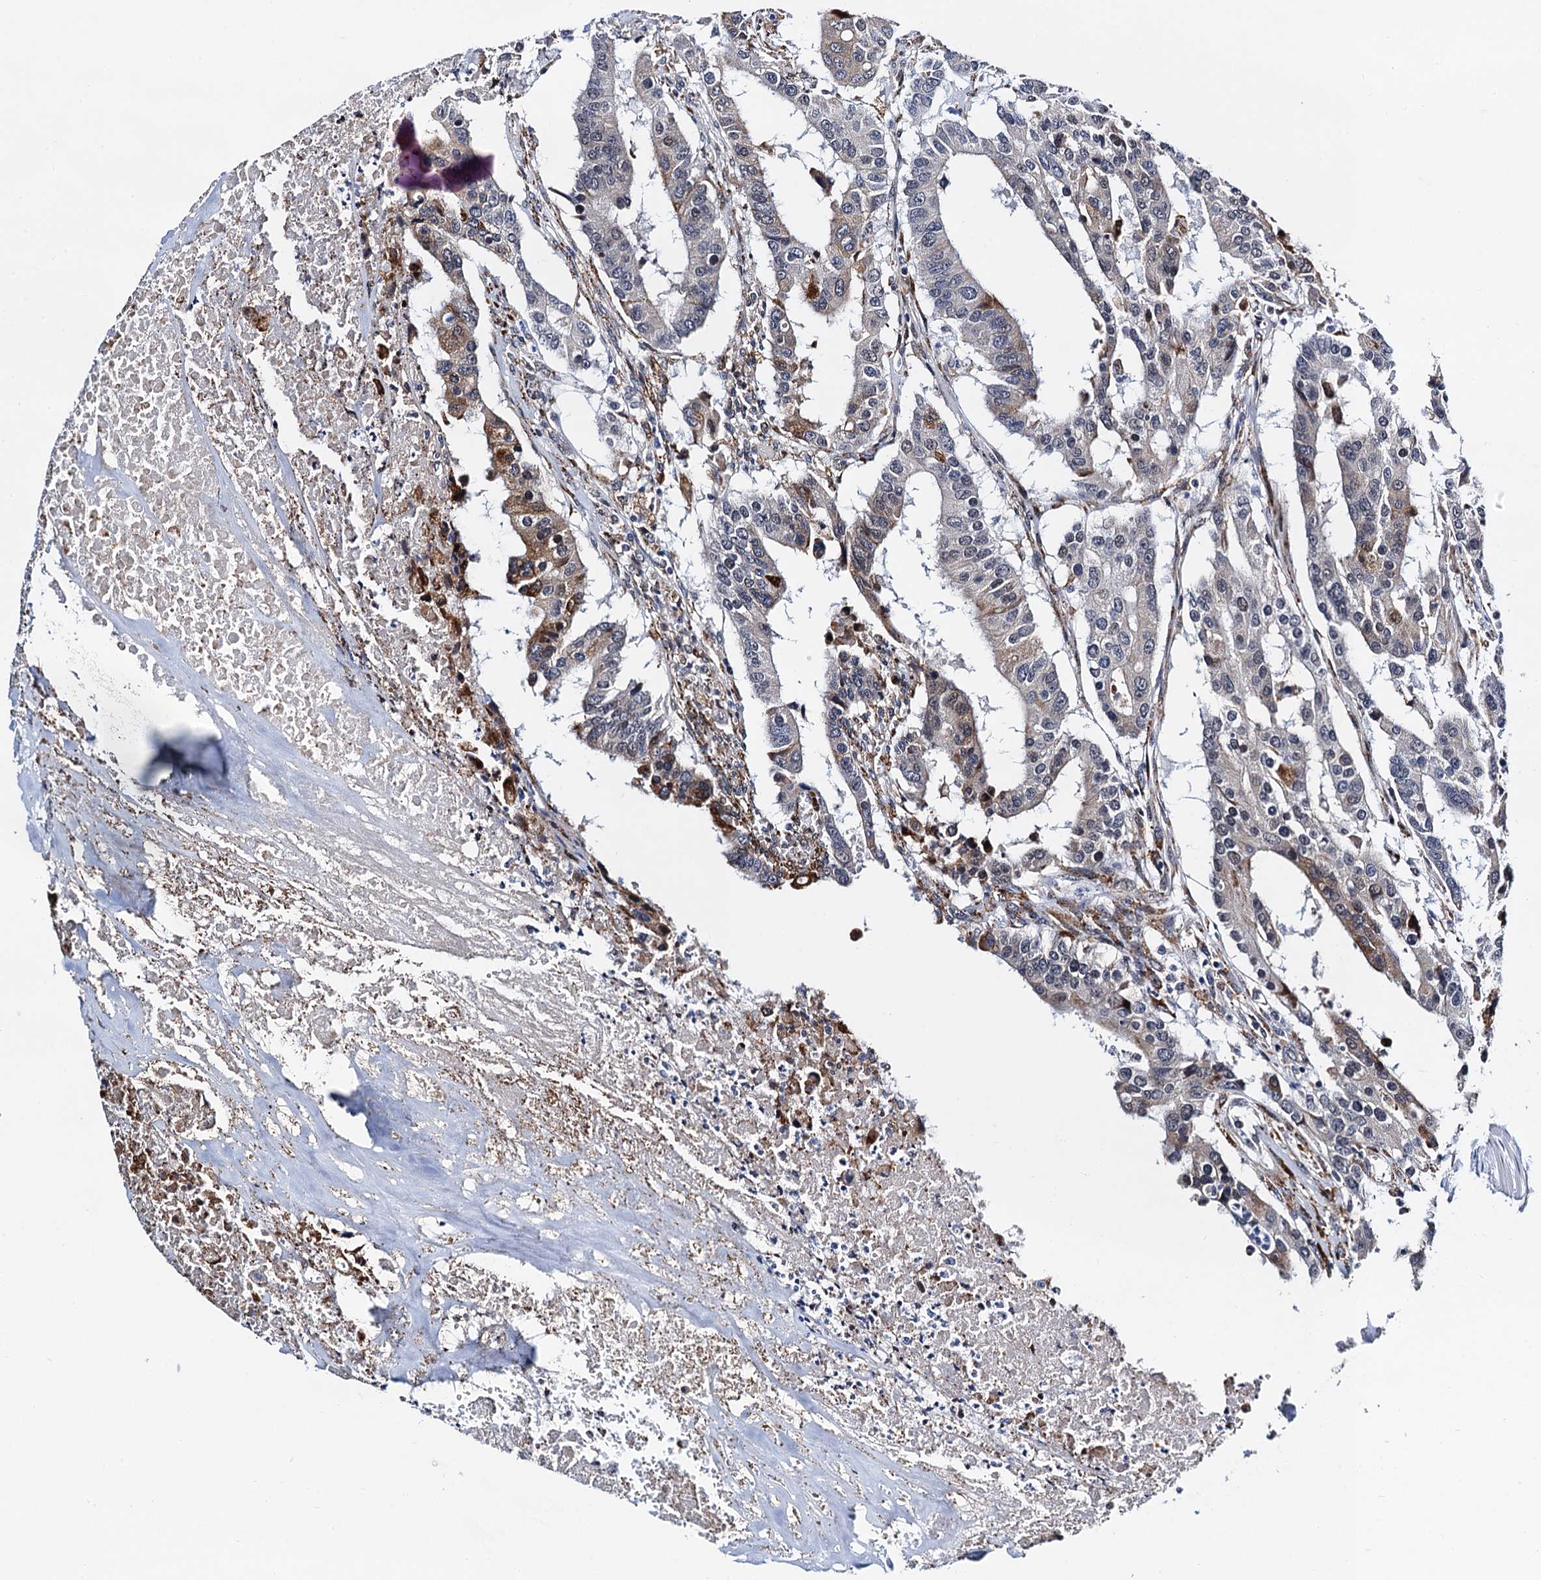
{"staining": {"intensity": "moderate", "quantity": "<25%", "location": "cytoplasmic/membranous"}, "tissue": "colorectal cancer", "cell_type": "Tumor cells", "image_type": "cancer", "snomed": [{"axis": "morphology", "description": "Adenocarcinoma, NOS"}, {"axis": "topography", "description": "Colon"}], "caption": "A low amount of moderate cytoplasmic/membranous positivity is seen in approximately <25% of tumor cells in colorectal cancer tissue. (DAB (3,3'-diaminobenzidine) = brown stain, brightfield microscopy at high magnification).", "gene": "SLC7A10", "patient": {"sex": "male", "age": 77}}